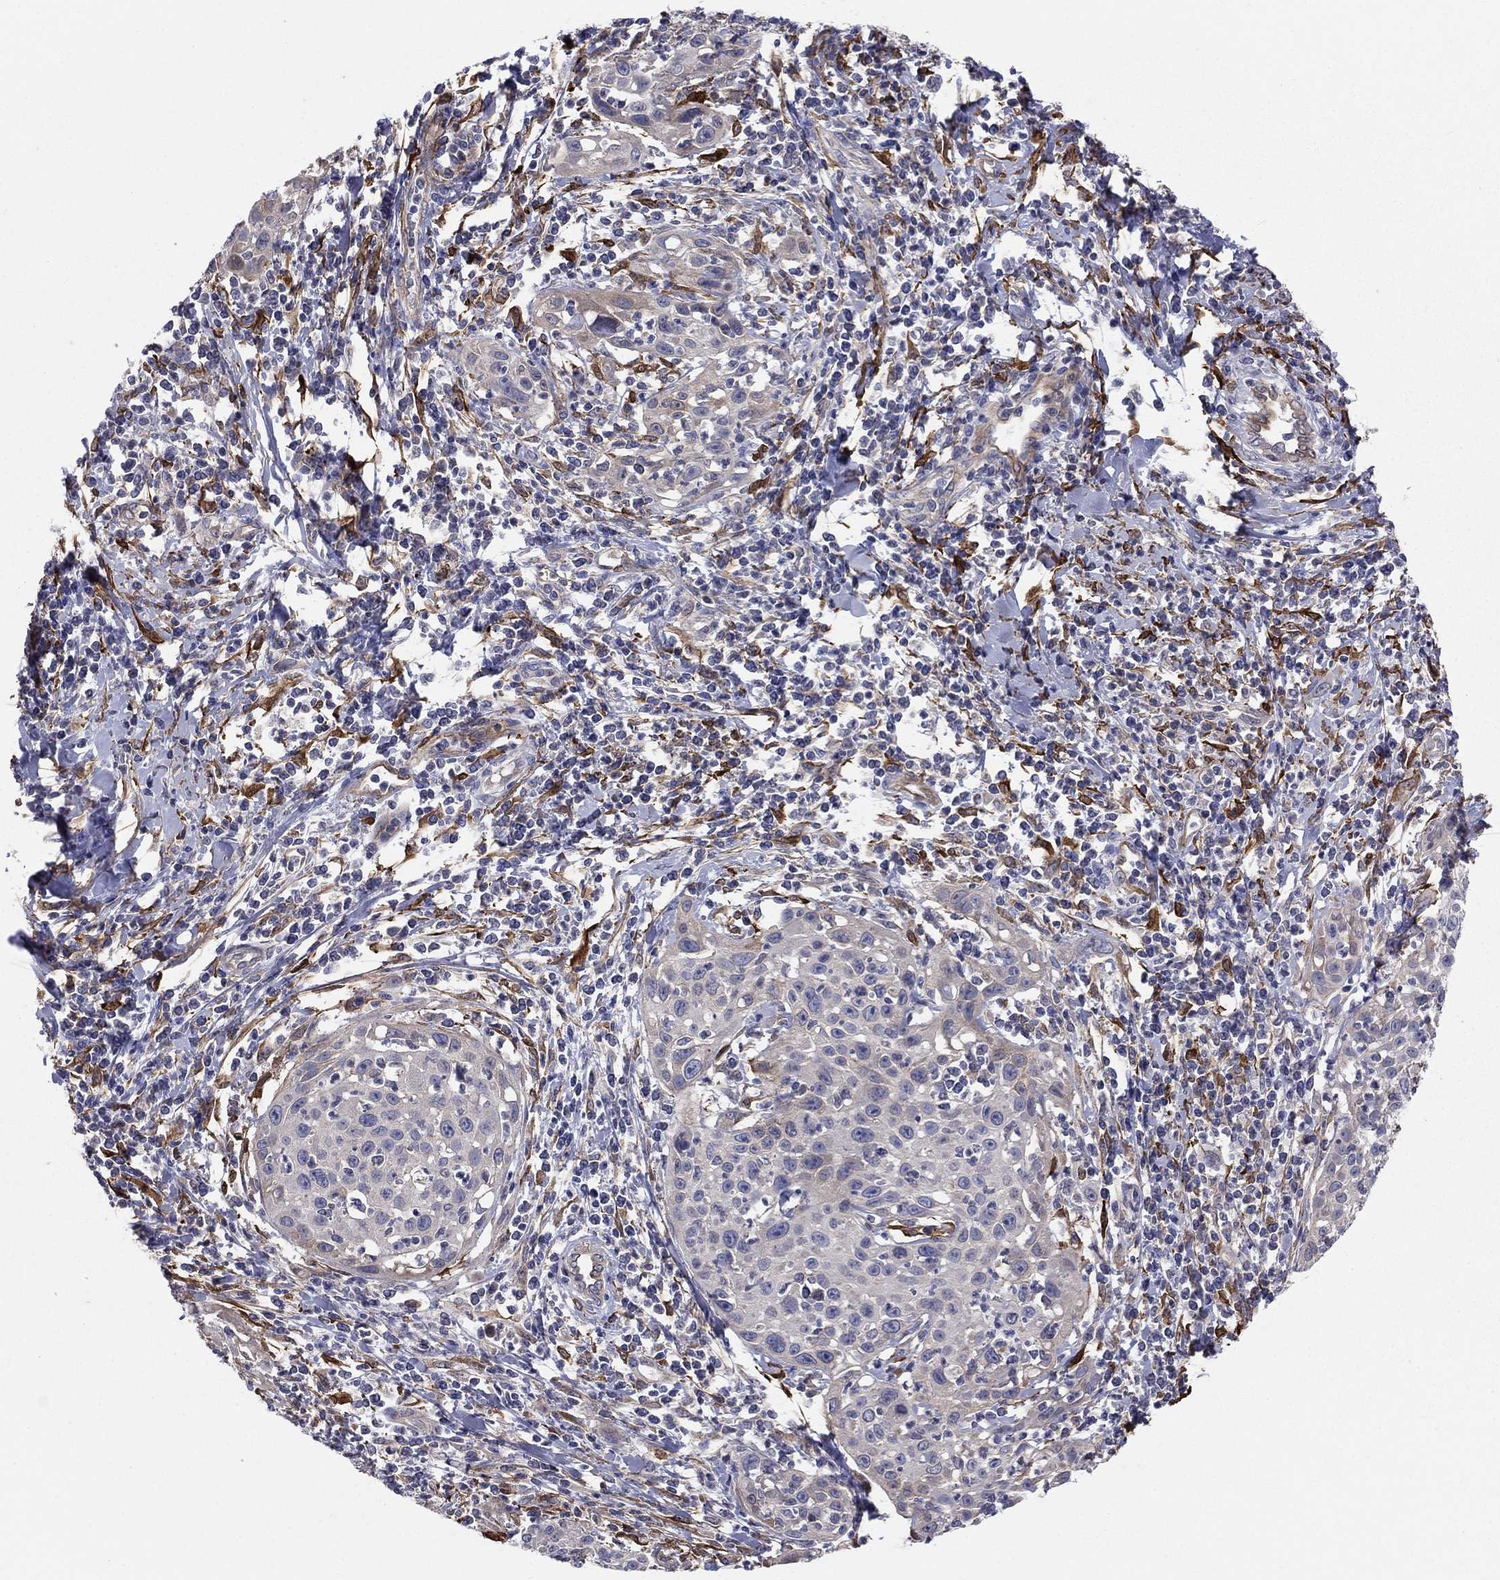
{"staining": {"intensity": "negative", "quantity": "none", "location": "none"}, "tissue": "cervical cancer", "cell_type": "Tumor cells", "image_type": "cancer", "snomed": [{"axis": "morphology", "description": "Squamous cell carcinoma, NOS"}, {"axis": "topography", "description": "Cervix"}], "caption": "An immunohistochemistry (IHC) histopathology image of squamous cell carcinoma (cervical) is shown. There is no staining in tumor cells of squamous cell carcinoma (cervical). The staining is performed using DAB (3,3'-diaminobenzidine) brown chromogen with nuclei counter-stained in using hematoxylin.", "gene": "EMP2", "patient": {"sex": "female", "age": 26}}